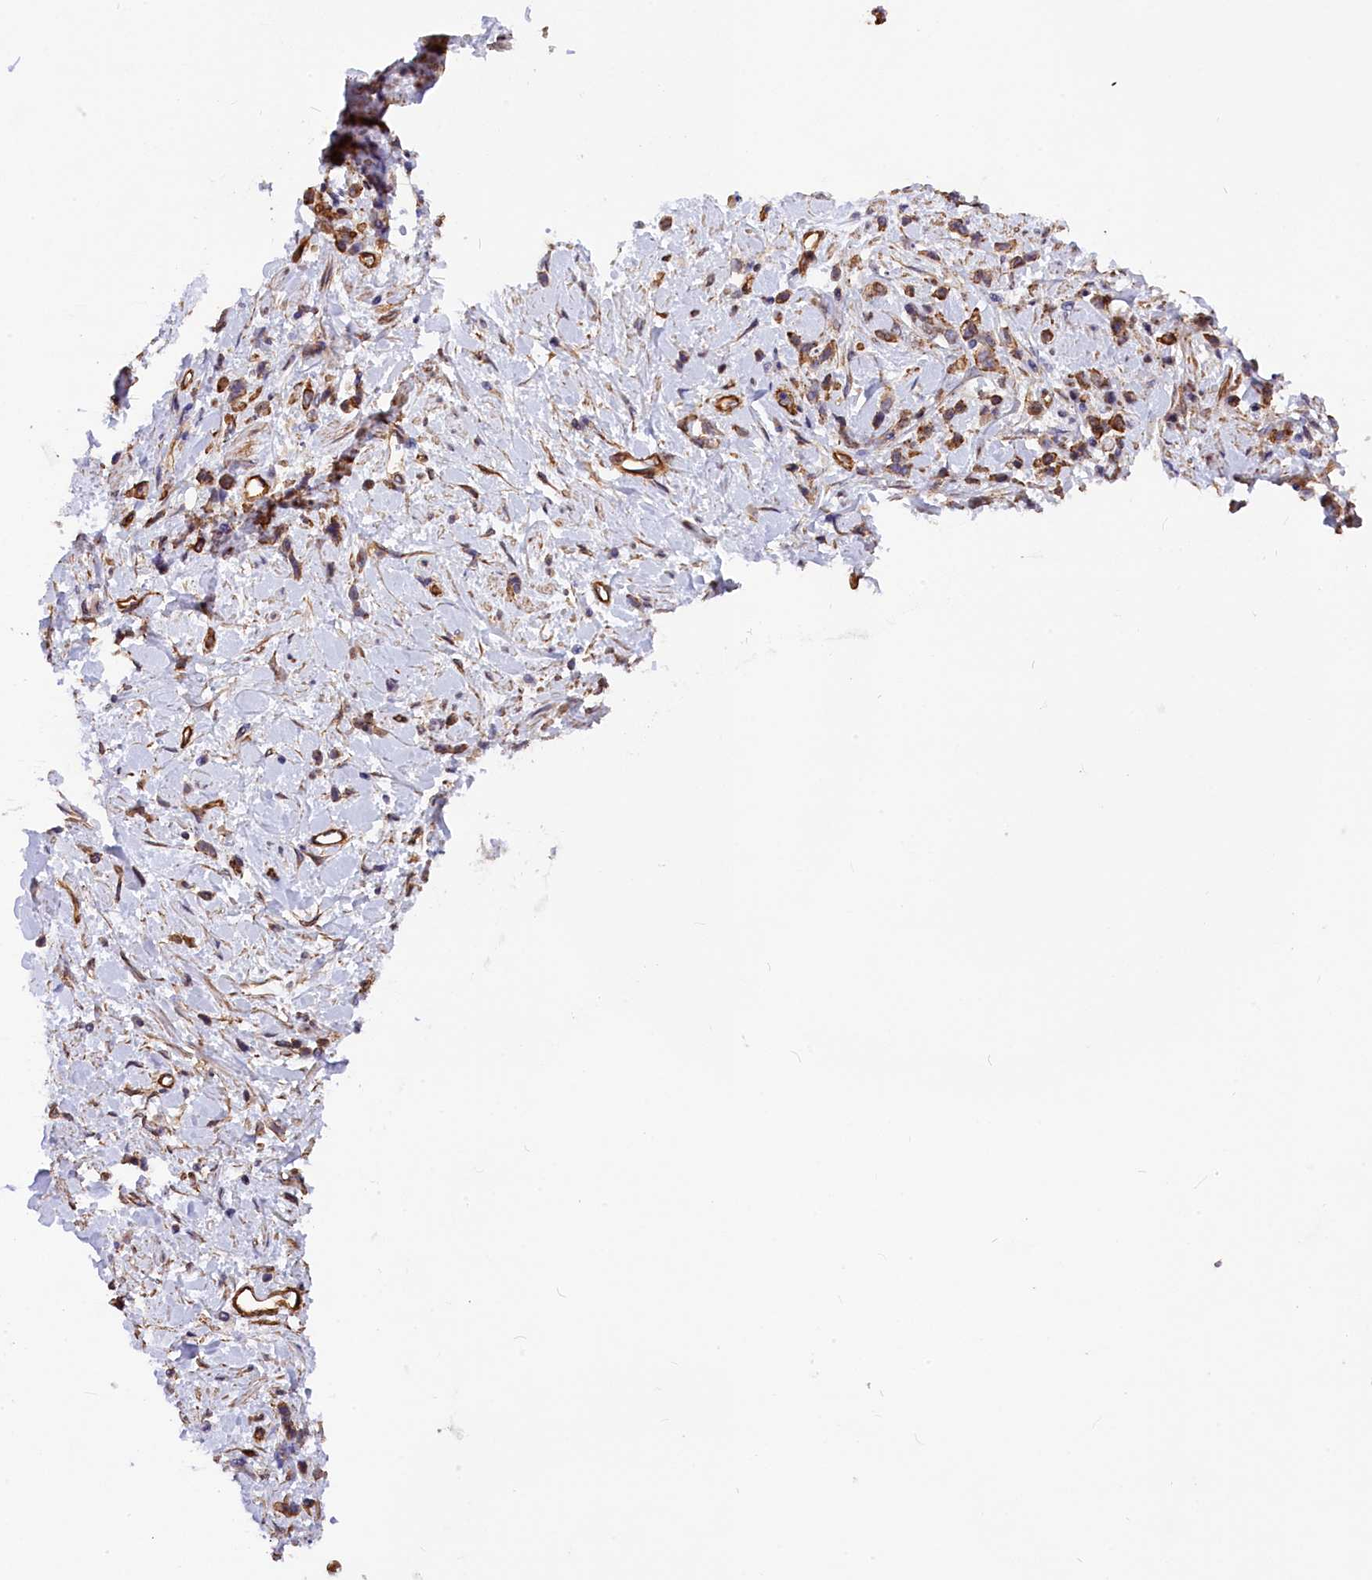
{"staining": {"intensity": "weak", "quantity": ">75%", "location": "cytoplasmic/membranous"}, "tissue": "stomach cancer", "cell_type": "Tumor cells", "image_type": "cancer", "snomed": [{"axis": "morphology", "description": "Adenocarcinoma, NOS"}, {"axis": "topography", "description": "Stomach"}], "caption": "IHC (DAB) staining of stomach adenocarcinoma shows weak cytoplasmic/membranous protein staining in about >75% of tumor cells.", "gene": "MED20", "patient": {"sex": "female", "age": 60}}